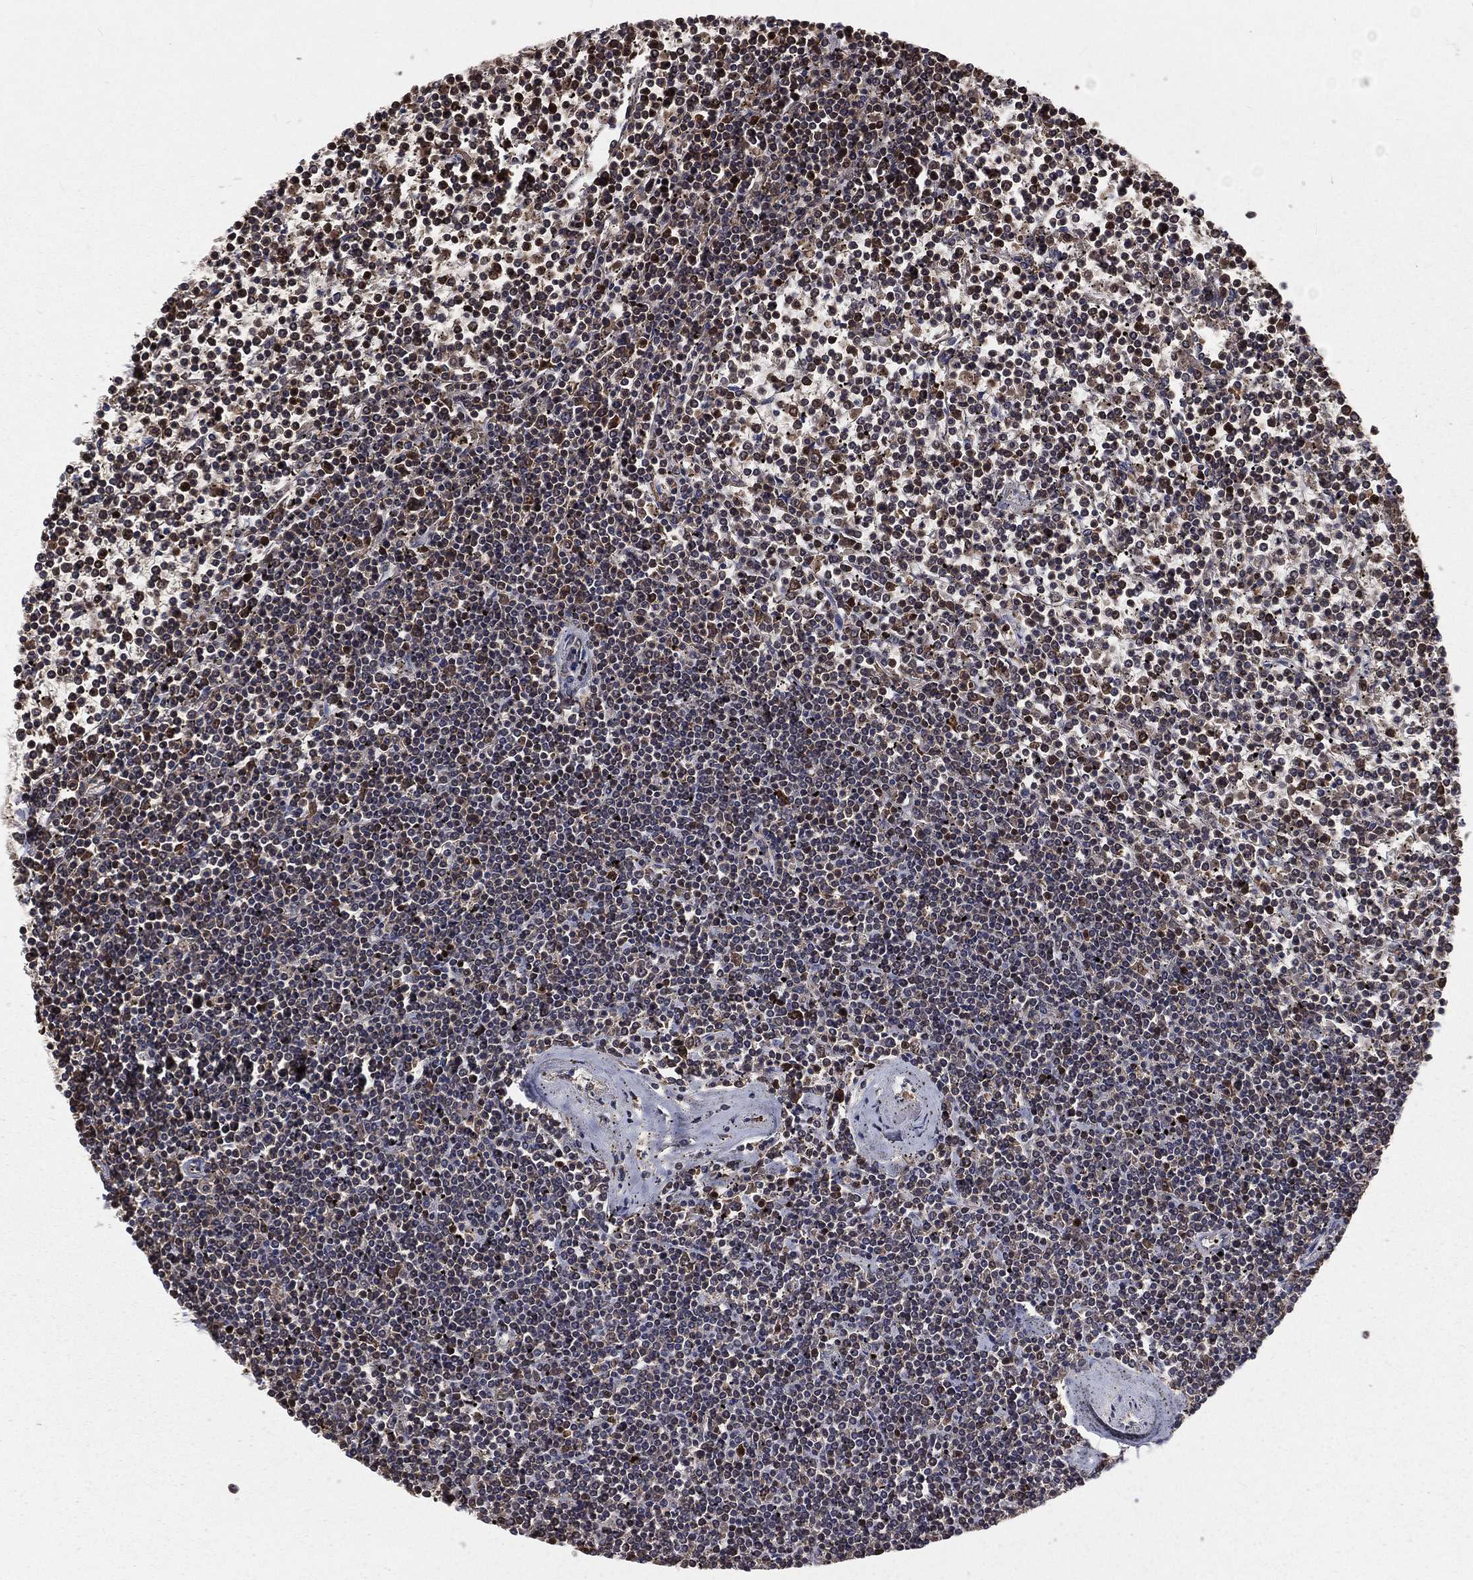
{"staining": {"intensity": "moderate", "quantity": "25%-75%", "location": "nuclear"}, "tissue": "lymphoma", "cell_type": "Tumor cells", "image_type": "cancer", "snomed": [{"axis": "morphology", "description": "Malignant lymphoma, non-Hodgkin's type, Low grade"}, {"axis": "topography", "description": "Spleen"}], "caption": "Brown immunohistochemical staining in lymphoma reveals moderate nuclear positivity in about 25%-75% of tumor cells. (Brightfield microscopy of DAB IHC at high magnification).", "gene": "TBC1D2", "patient": {"sex": "female", "age": 19}}